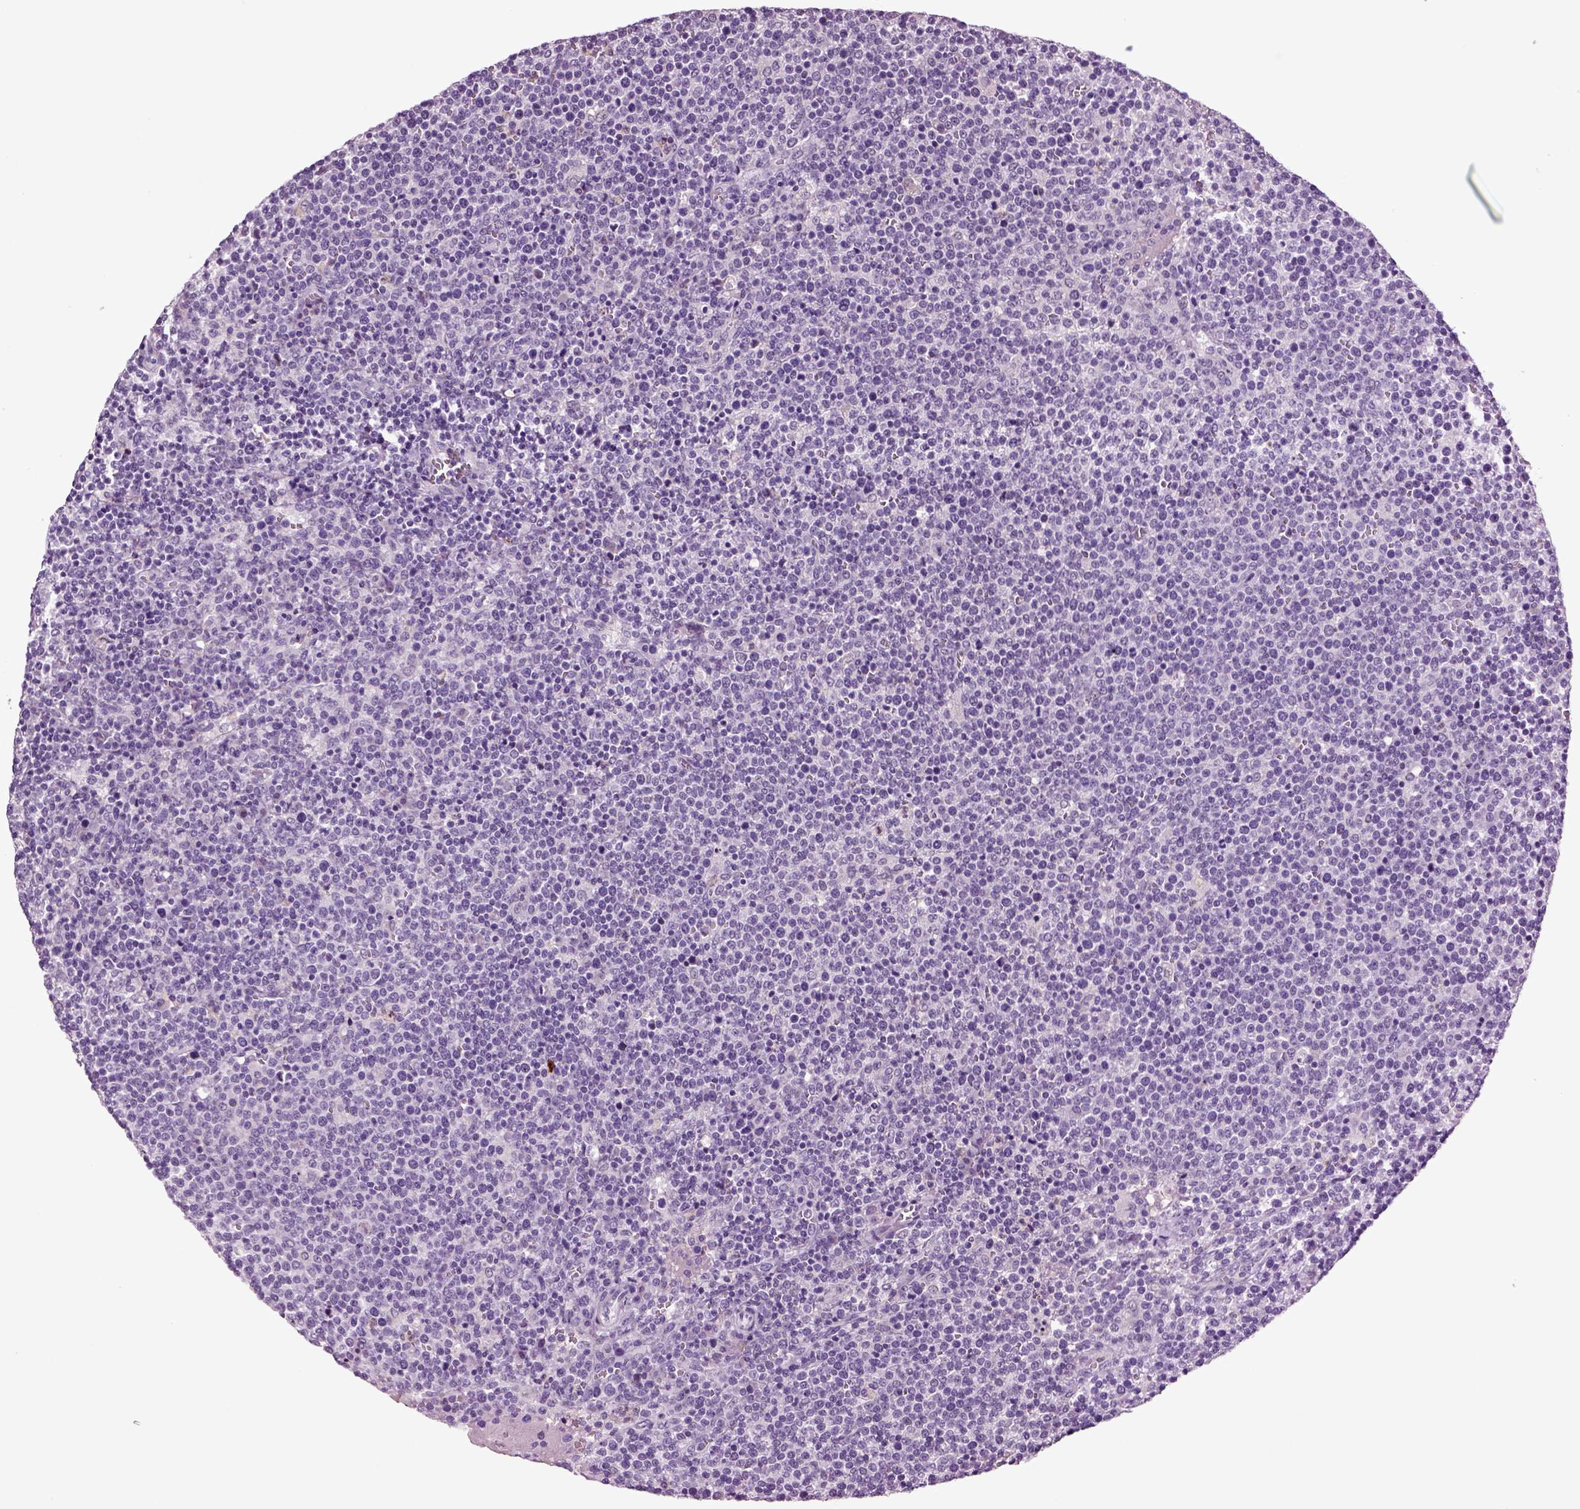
{"staining": {"intensity": "negative", "quantity": "none", "location": "none"}, "tissue": "lymphoma", "cell_type": "Tumor cells", "image_type": "cancer", "snomed": [{"axis": "morphology", "description": "Malignant lymphoma, non-Hodgkin's type, High grade"}, {"axis": "topography", "description": "Lymph node"}], "caption": "Immunohistochemistry micrograph of neoplastic tissue: lymphoma stained with DAB shows no significant protein positivity in tumor cells.", "gene": "FGF11", "patient": {"sex": "male", "age": 61}}